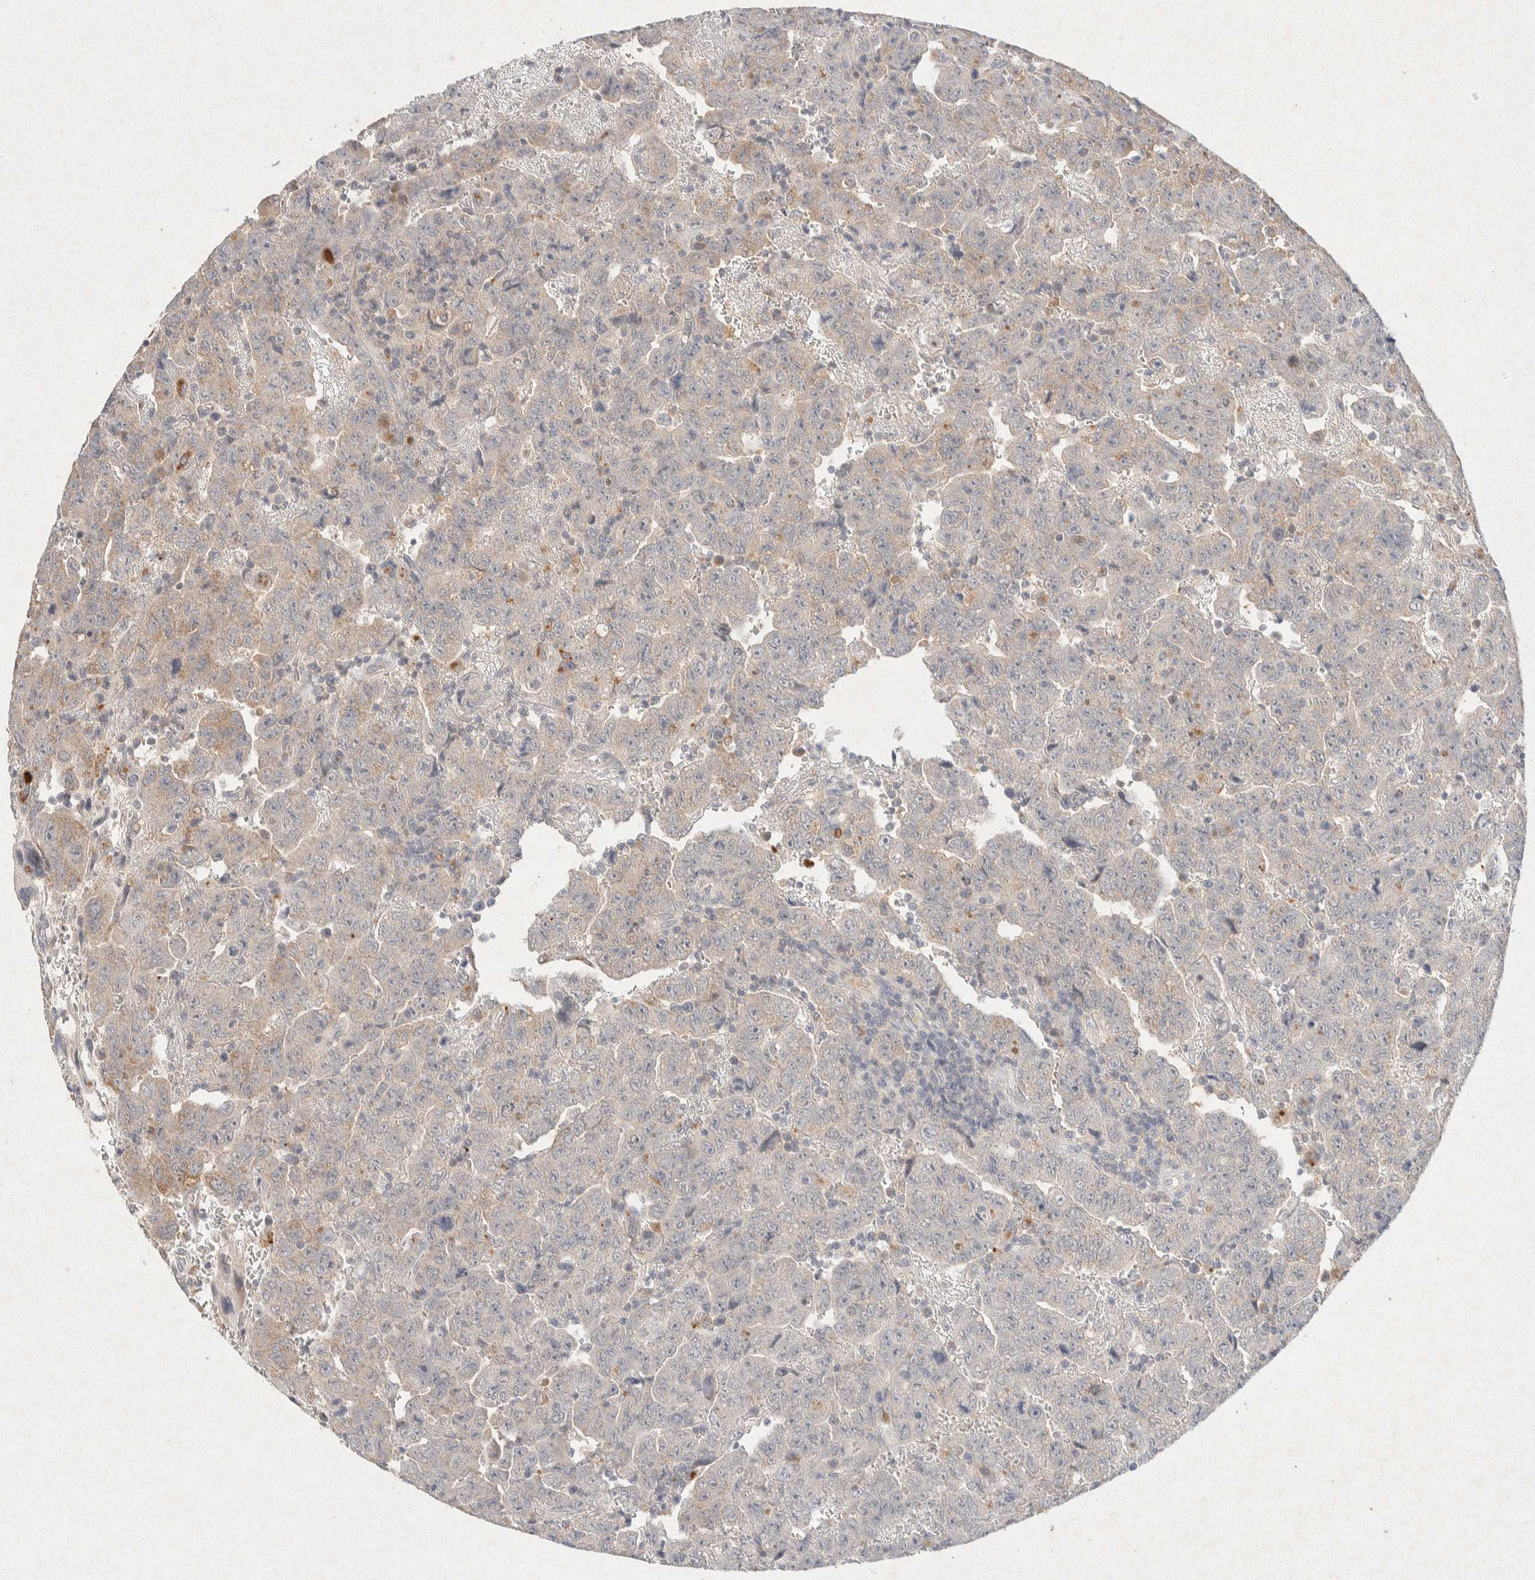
{"staining": {"intensity": "weak", "quantity": "<25%", "location": "cytoplasmic/membranous"}, "tissue": "testis cancer", "cell_type": "Tumor cells", "image_type": "cancer", "snomed": [{"axis": "morphology", "description": "Carcinoma, Embryonal, NOS"}, {"axis": "topography", "description": "Testis"}], "caption": "Immunohistochemistry of embryonal carcinoma (testis) shows no expression in tumor cells.", "gene": "GNAI1", "patient": {"sex": "male", "age": 28}}